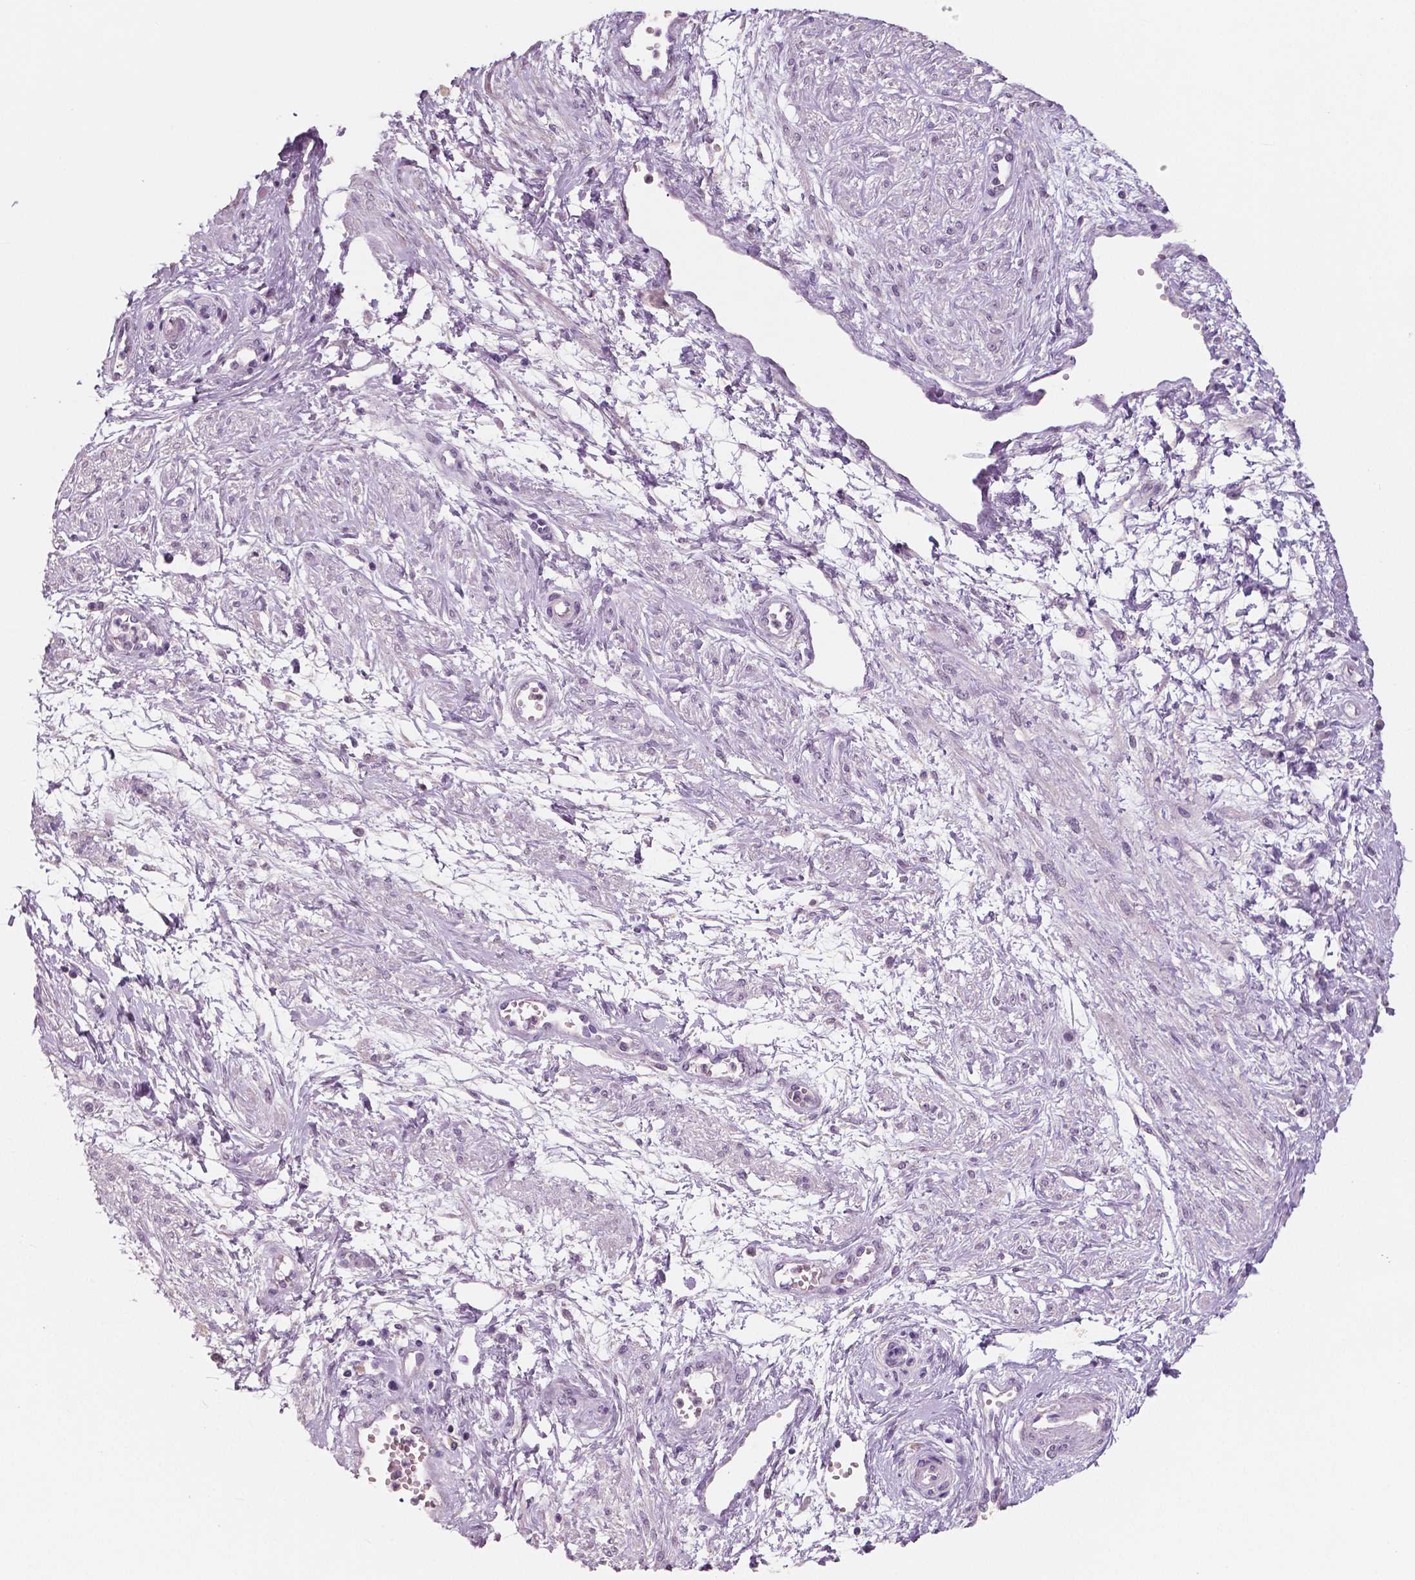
{"staining": {"intensity": "negative", "quantity": "none", "location": "none"}, "tissue": "cervical cancer", "cell_type": "Tumor cells", "image_type": "cancer", "snomed": [{"axis": "morphology", "description": "Squamous cell carcinoma, NOS"}, {"axis": "topography", "description": "Cervix"}], "caption": "An image of cervical cancer stained for a protein exhibits no brown staining in tumor cells.", "gene": "NECAB1", "patient": {"sex": "female", "age": 34}}